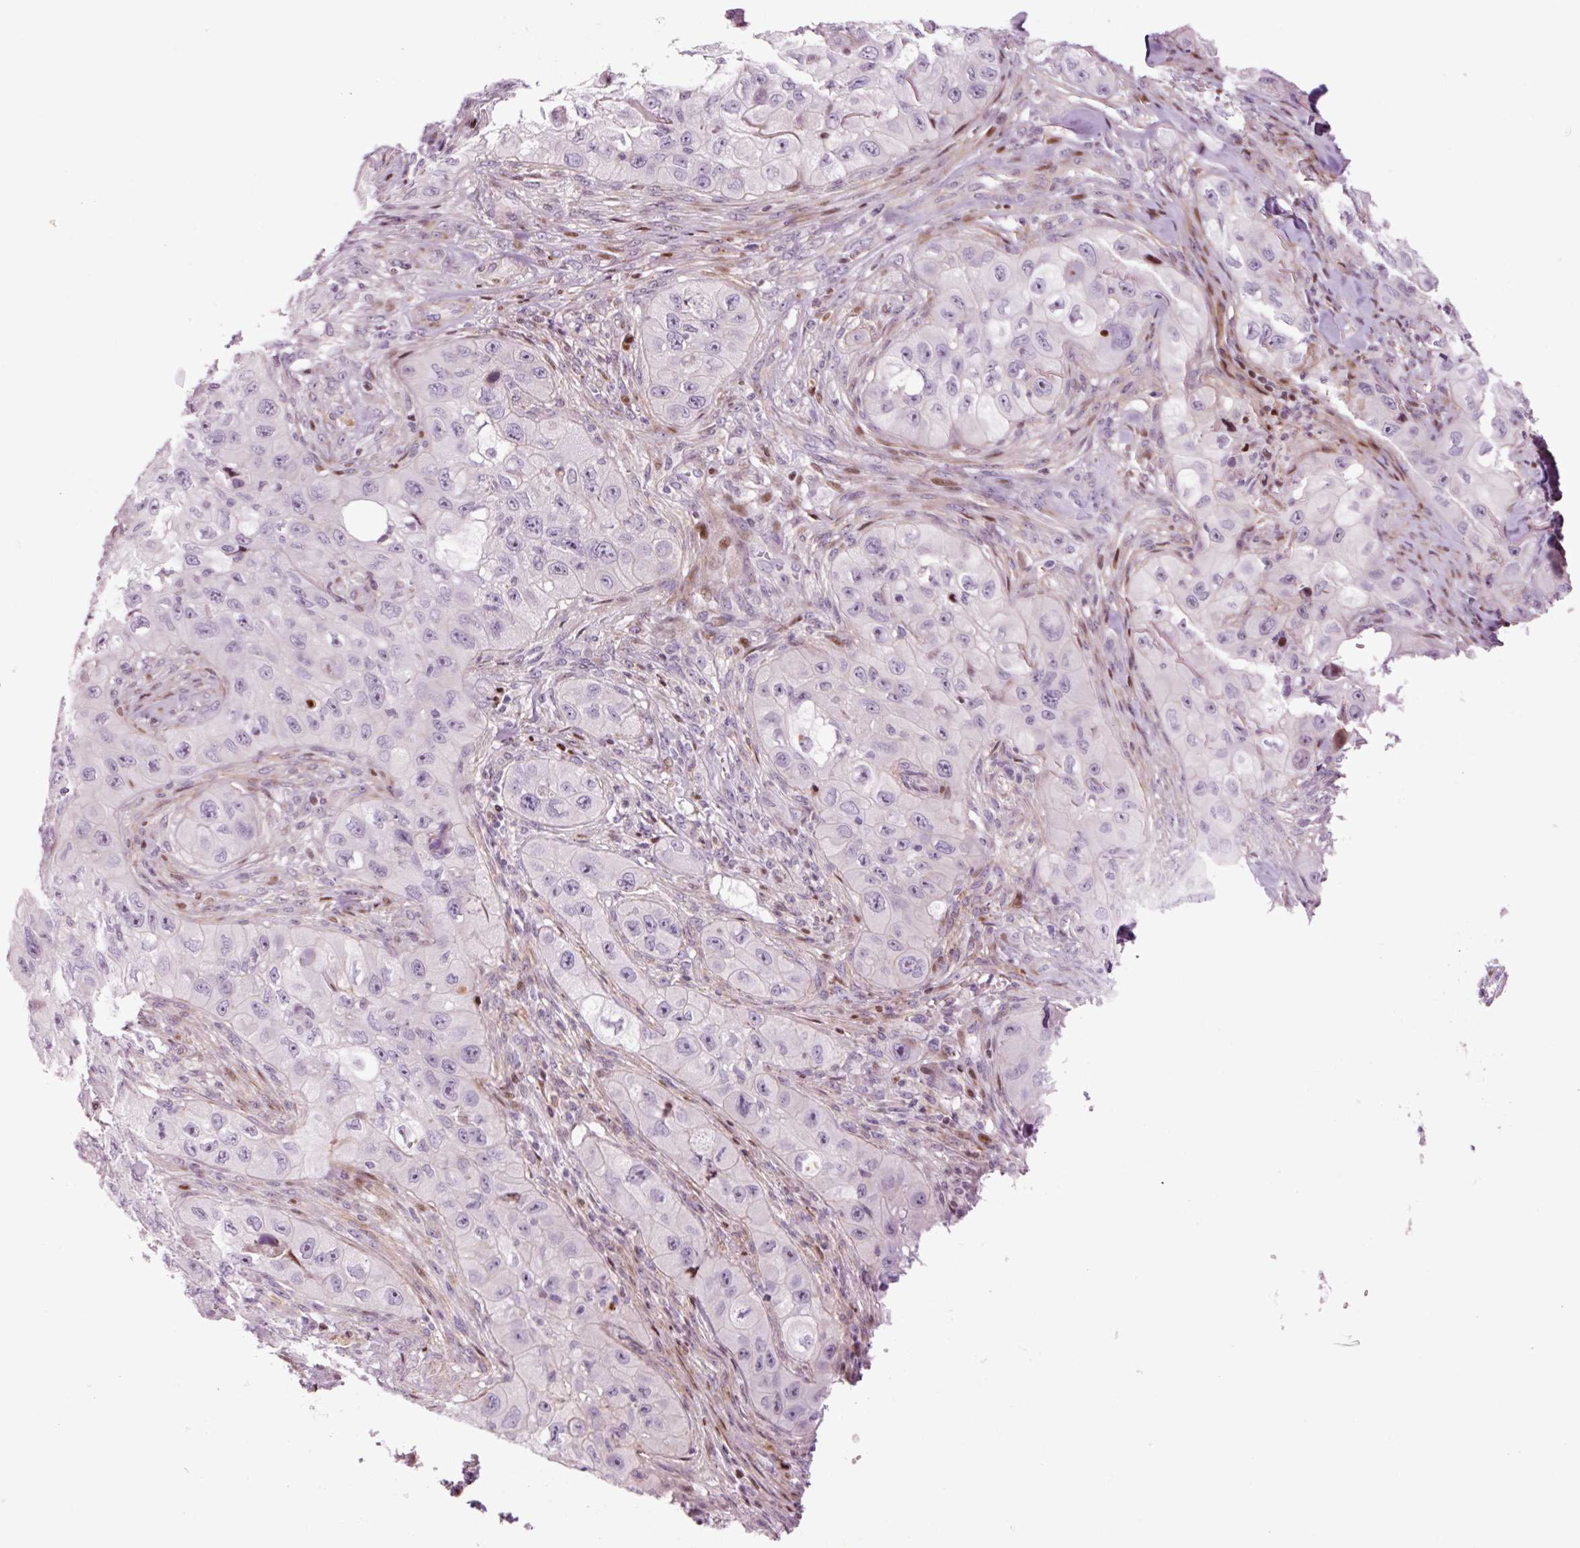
{"staining": {"intensity": "negative", "quantity": "none", "location": "none"}, "tissue": "skin cancer", "cell_type": "Tumor cells", "image_type": "cancer", "snomed": [{"axis": "morphology", "description": "Squamous cell carcinoma, NOS"}, {"axis": "topography", "description": "Skin"}, {"axis": "topography", "description": "Subcutis"}], "caption": "This is a photomicrograph of IHC staining of skin cancer, which shows no staining in tumor cells.", "gene": "ANKRD20A1", "patient": {"sex": "male", "age": 73}}